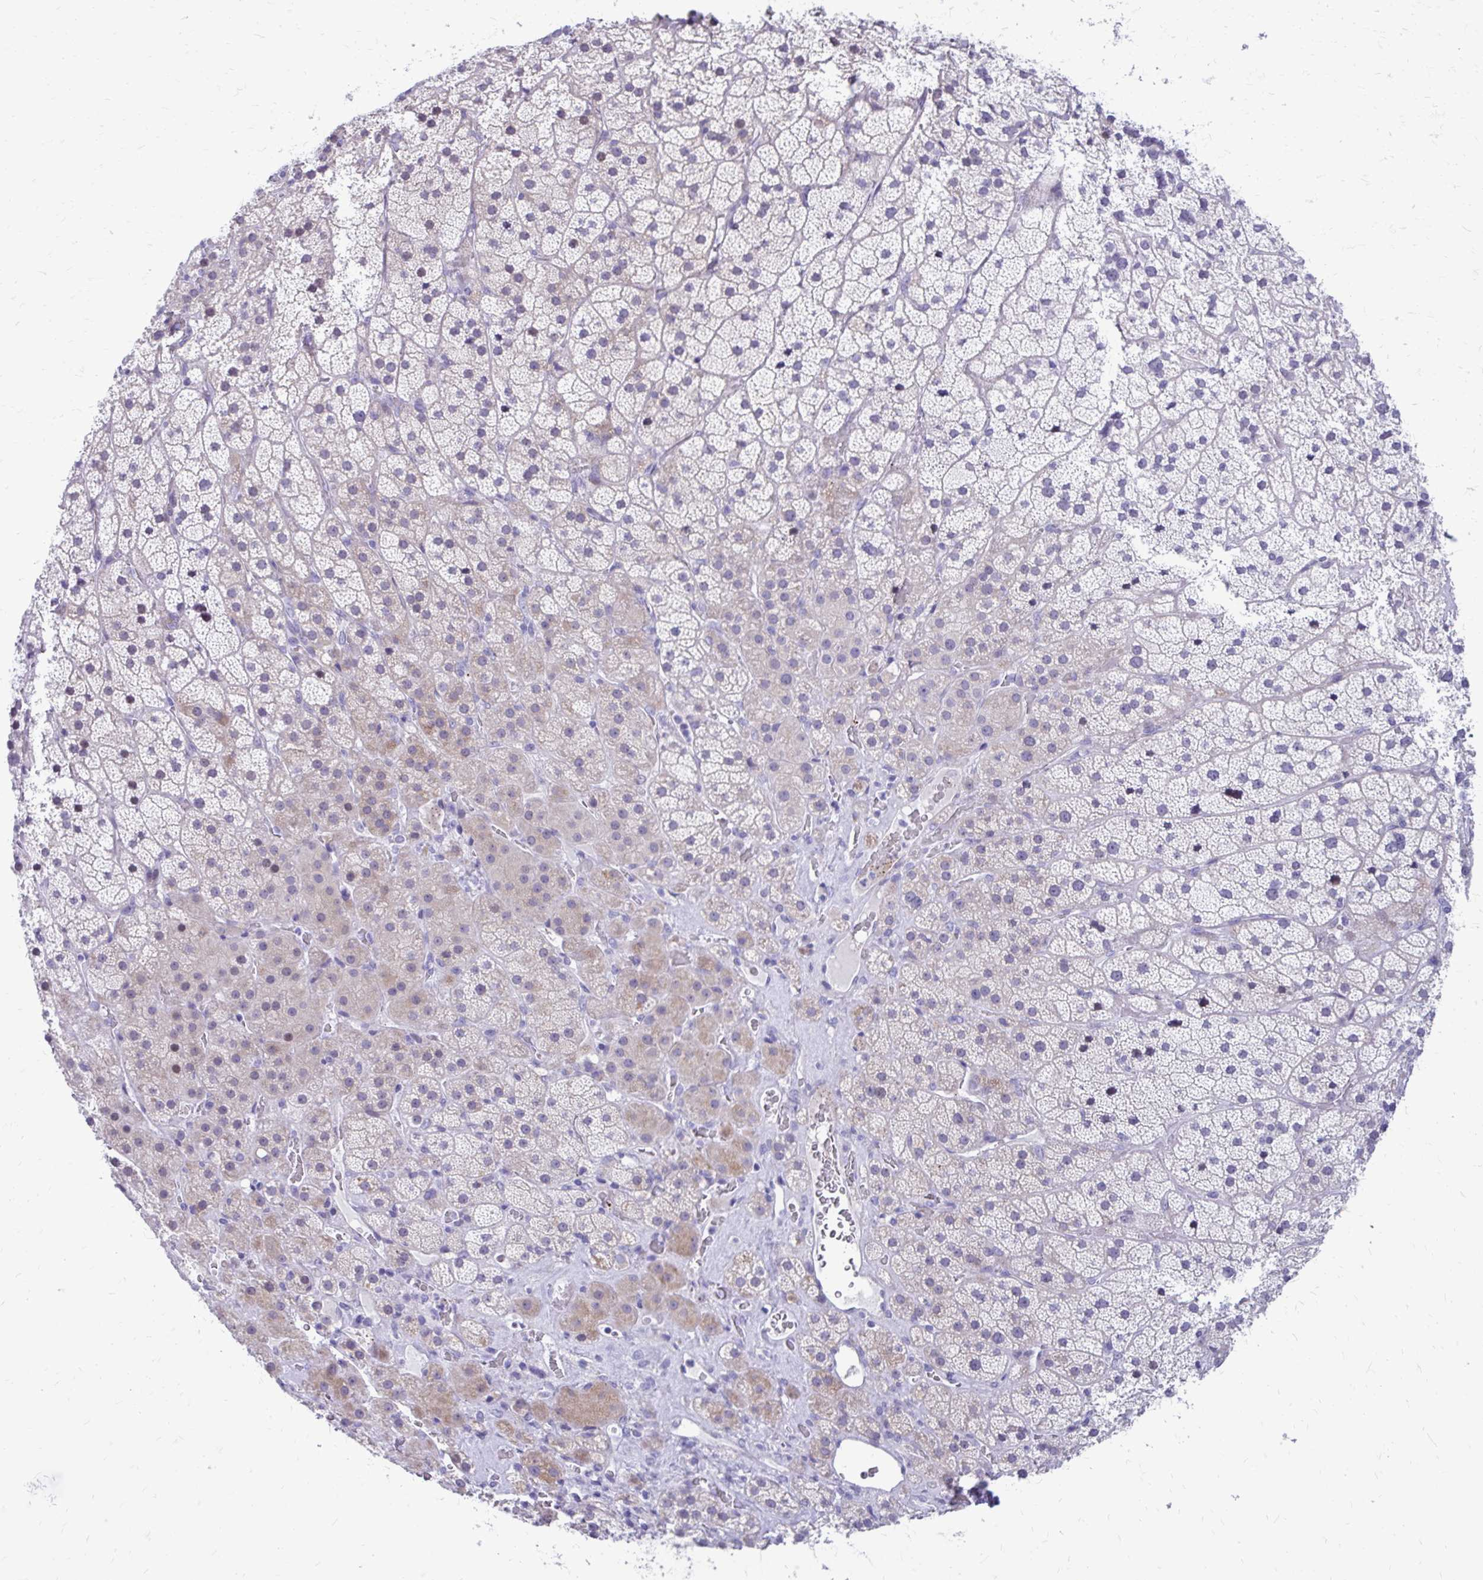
{"staining": {"intensity": "moderate", "quantity": "<25%", "location": "cytoplasmic/membranous,nuclear"}, "tissue": "adrenal gland", "cell_type": "Glandular cells", "image_type": "normal", "snomed": [{"axis": "morphology", "description": "Normal tissue, NOS"}, {"axis": "topography", "description": "Adrenal gland"}], "caption": "Glandular cells reveal low levels of moderate cytoplasmic/membranous,nuclear staining in approximately <25% of cells in benign human adrenal gland. The staining was performed using DAB to visualize the protein expression in brown, while the nuclei were stained in blue with hematoxylin (Magnification: 20x).", "gene": "LCN15", "patient": {"sex": "male", "age": 57}}